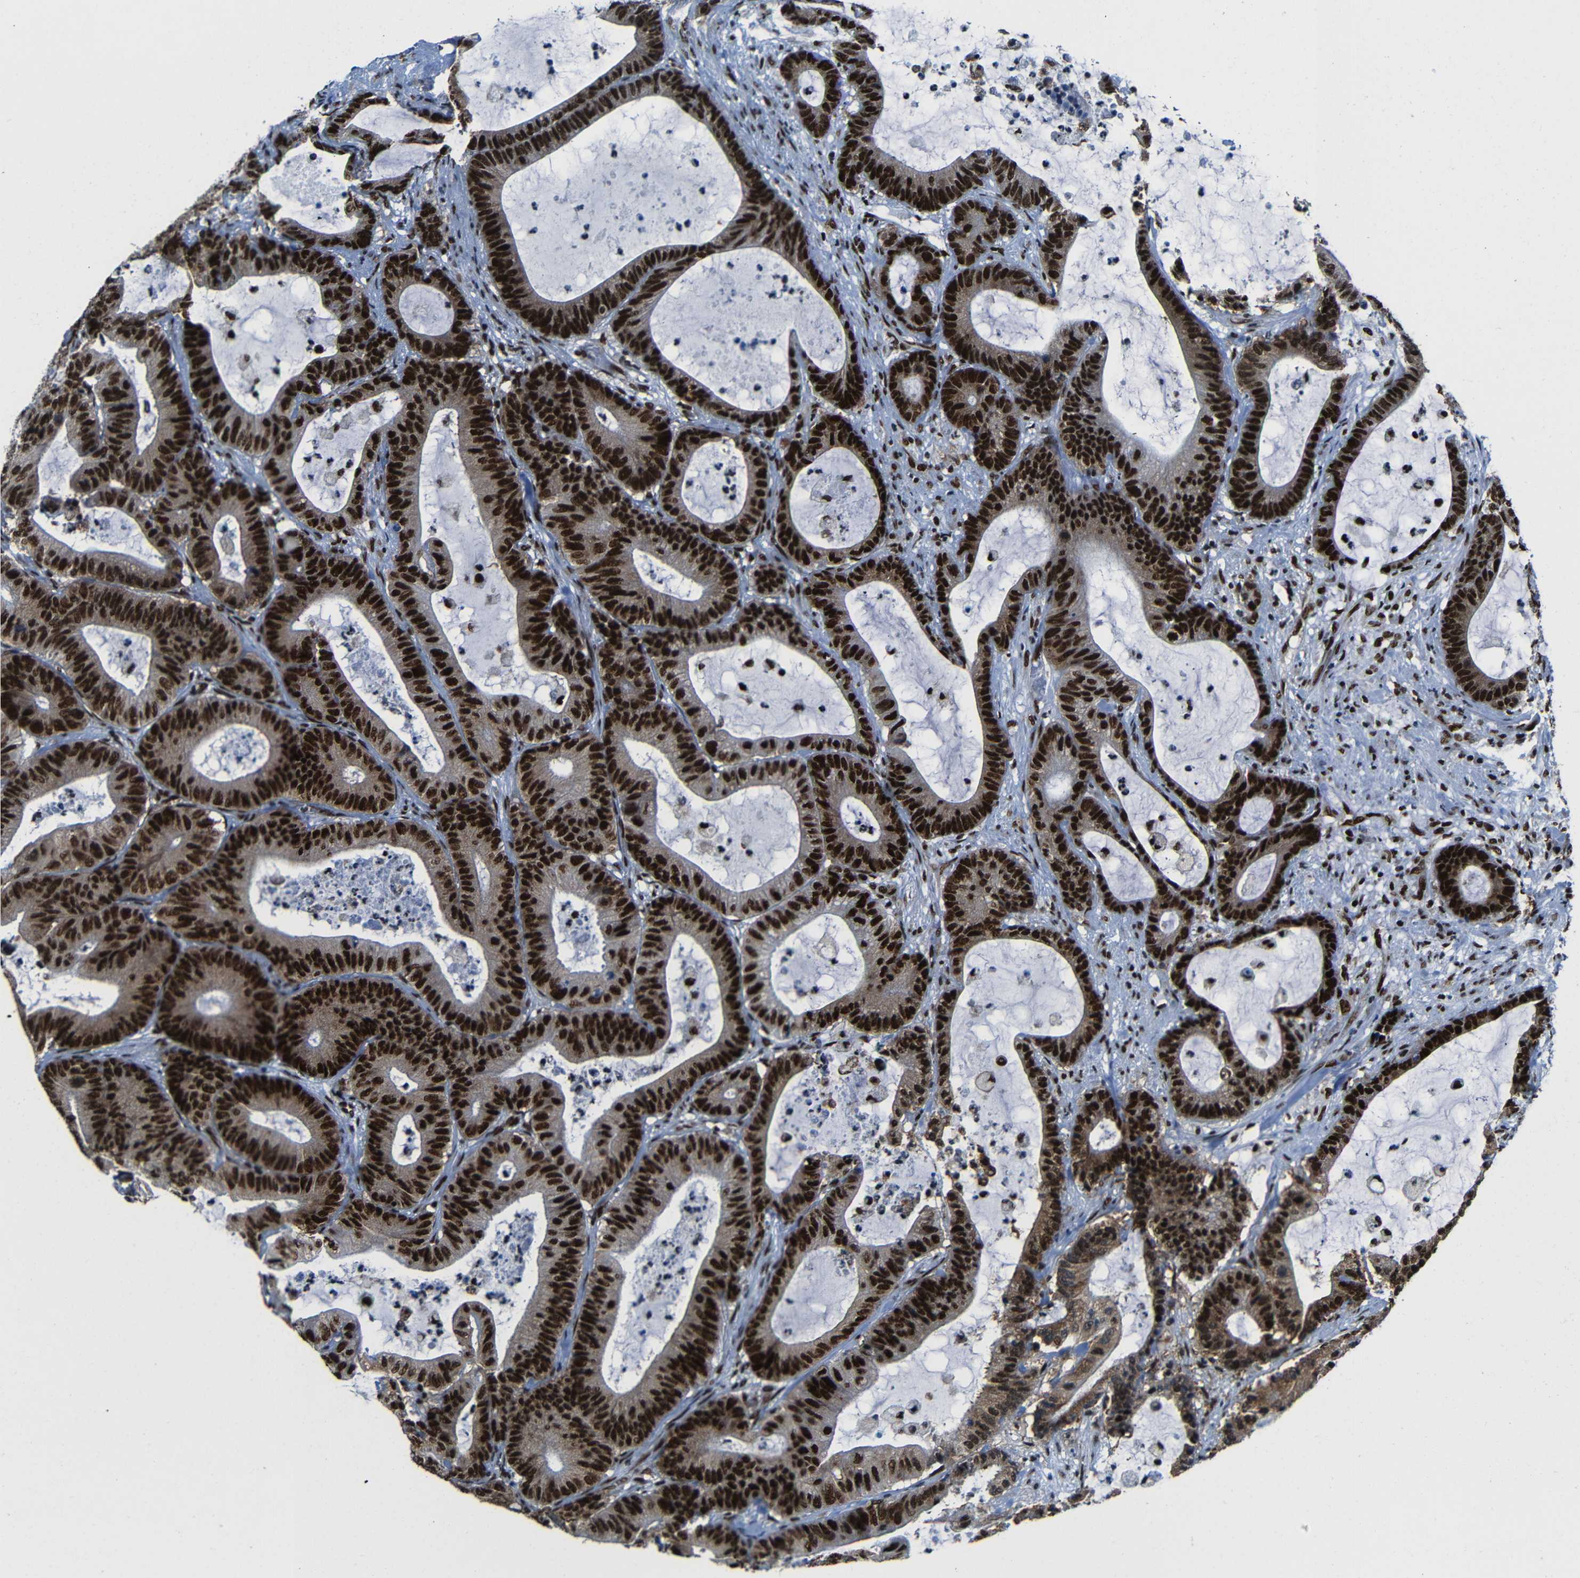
{"staining": {"intensity": "strong", "quantity": ">75%", "location": "cytoplasmic/membranous,nuclear"}, "tissue": "colorectal cancer", "cell_type": "Tumor cells", "image_type": "cancer", "snomed": [{"axis": "morphology", "description": "Adenocarcinoma, NOS"}, {"axis": "topography", "description": "Colon"}], "caption": "Immunohistochemistry (DAB) staining of adenocarcinoma (colorectal) shows strong cytoplasmic/membranous and nuclear protein staining in approximately >75% of tumor cells.", "gene": "PTBP1", "patient": {"sex": "female", "age": 84}}